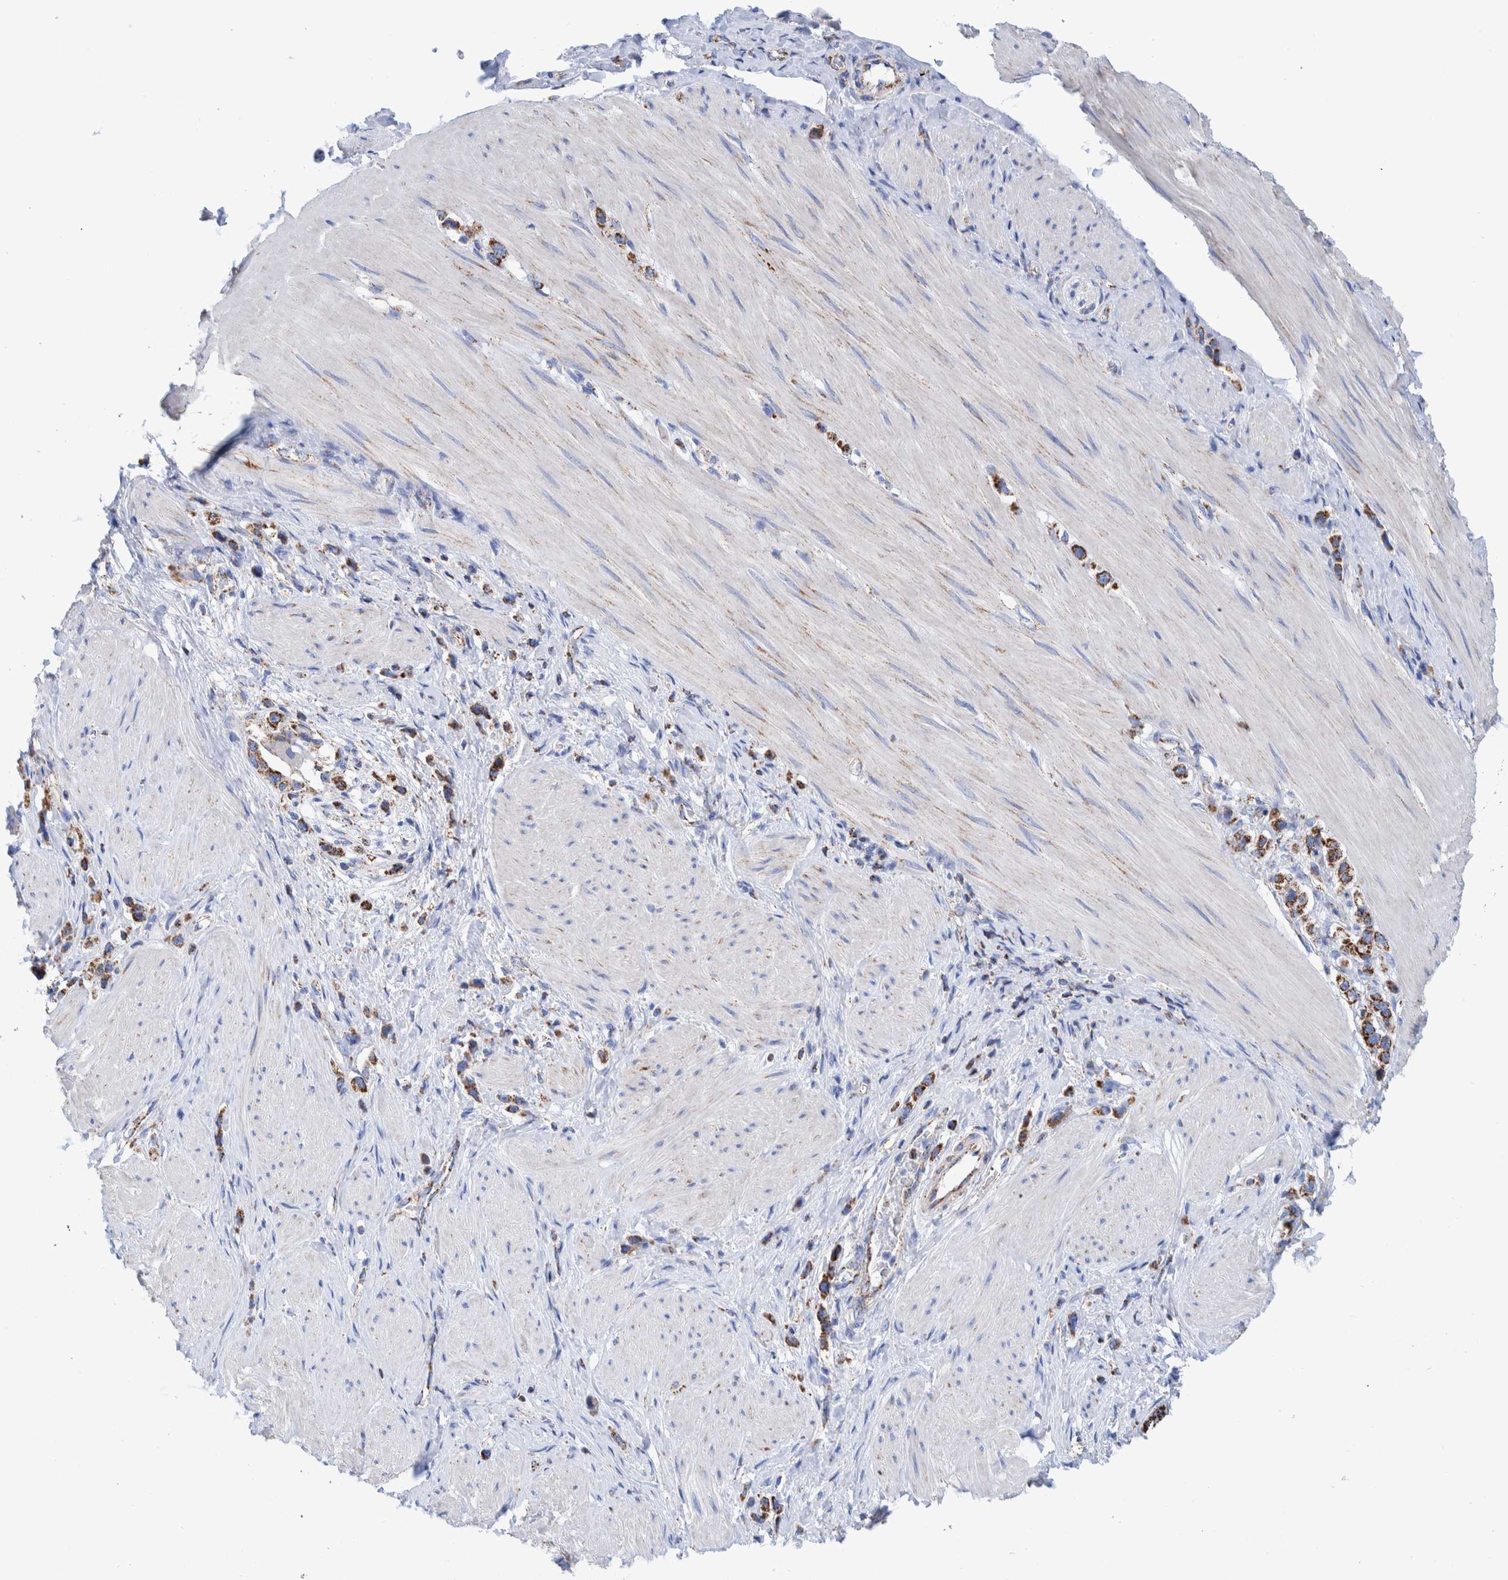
{"staining": {"intensity": "moderate", "quantity": ">75%", "location": "cytoplasmic/membranous"}, "tissue": "stomach cancer", "cell_type": "Tumor cells", "image_type": "cancer", "snomed": [{"axis": "morphology", "description": "Adenocarcinoma, NOS"}, {"axis": "topography", "description": "Stomach"}], "caption": "A medium amount of moderate cytoplasmic/membranous positivity is identified in approximately >75% of tumor cells in stomach cancer tissue.", "gene": "DECR1", "patient": {"sex": "female", "age": 65}}